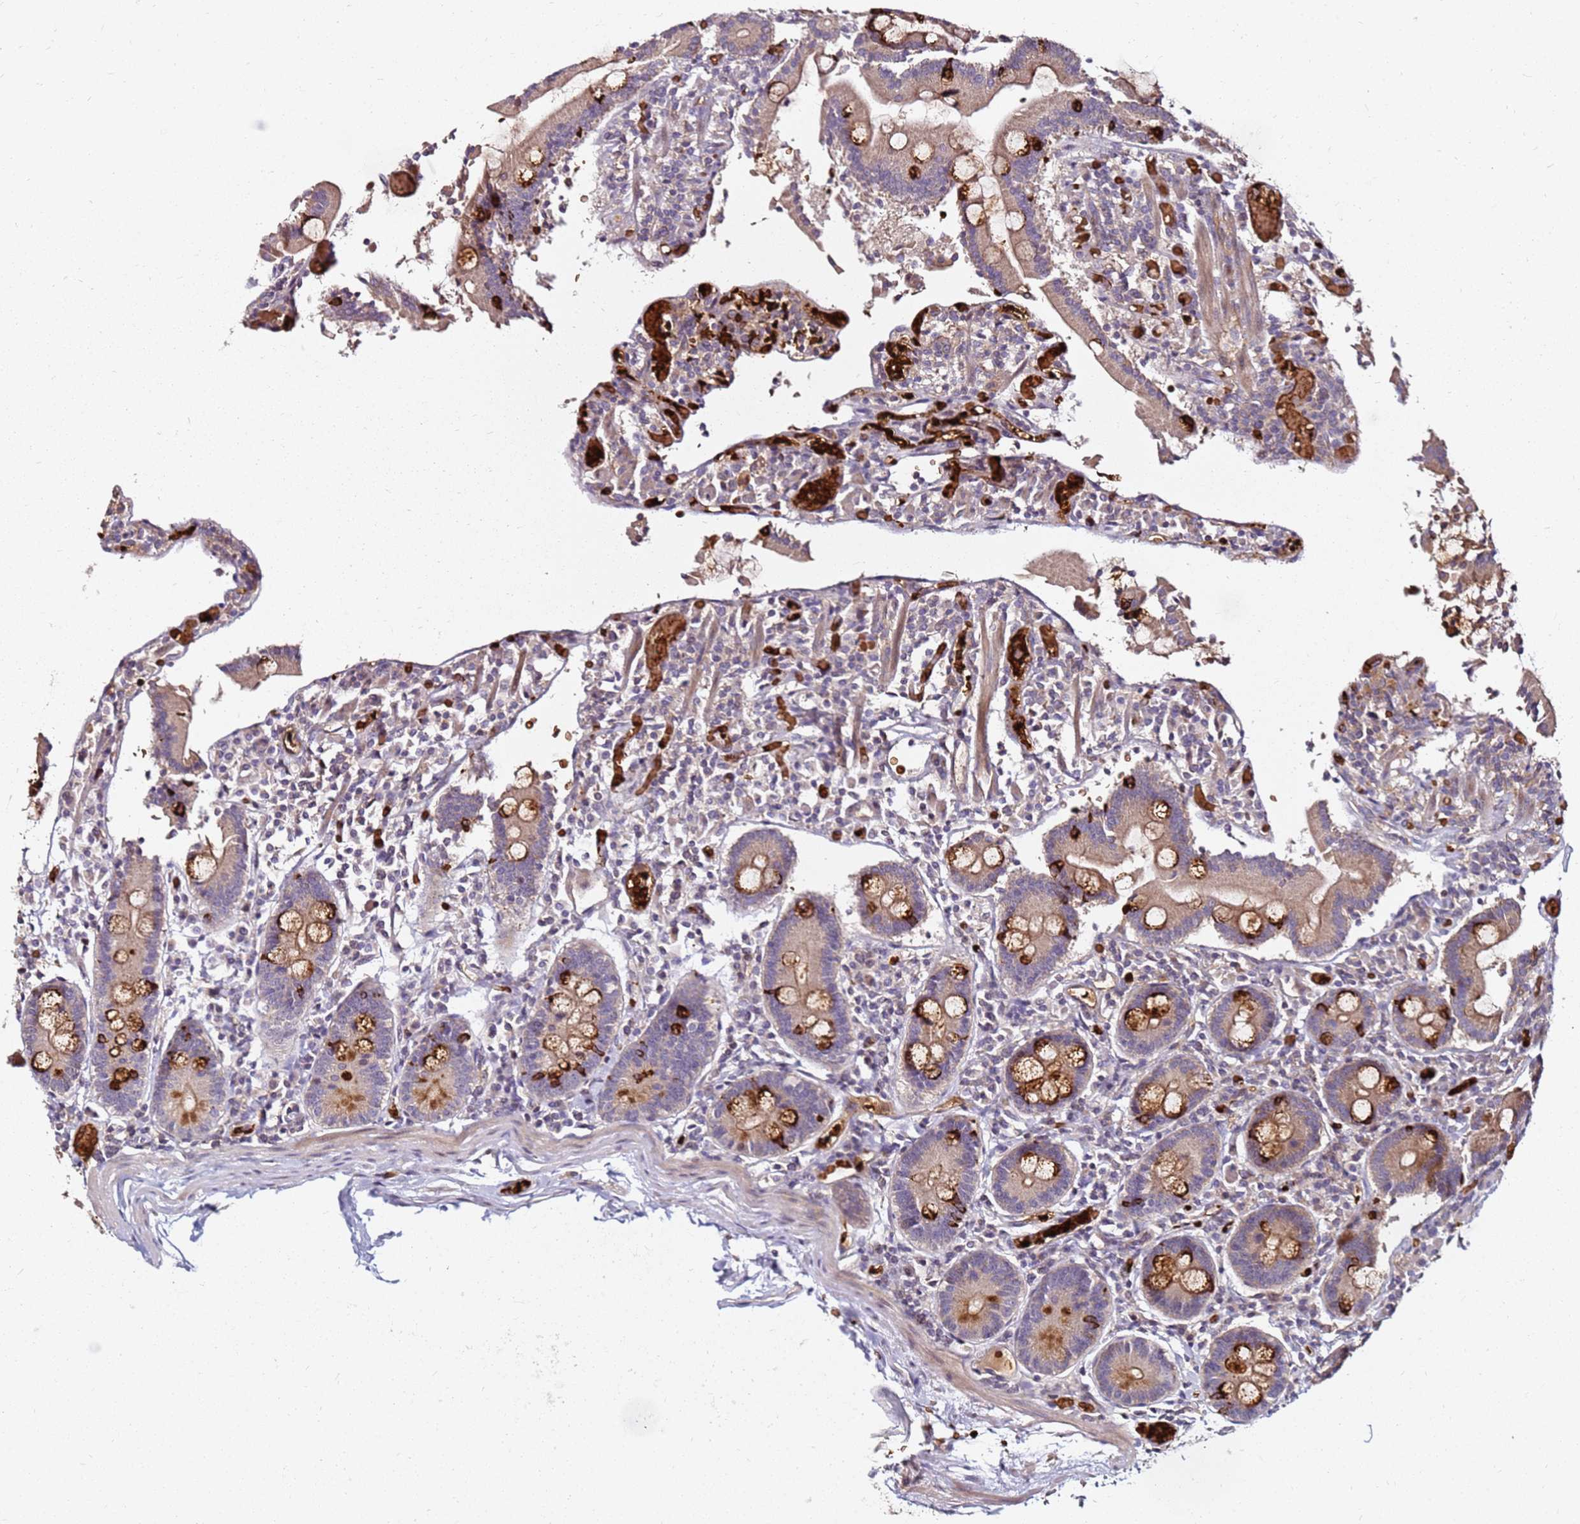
{"staining": {"intensity": "strong", "quantity": "<25%", "location": "cytoplasmic/membranous"}, "tissue": "duodenum", "cell_type": "Glandular cells", "image_type": "normal", "snomed": [{"axis": "morphology", "description": "Normal tissue, NOS"}, {"axis": "topography", "description": "Duodenum"}], "caption": "Protein staining by immunohistochemistry (IHC) displays strong cytoplasmic/membranous positivity in about <25% of glandular cells in benign duodenum. The protein of interest is stained brown, and the nuclei are stained in blue (DAB (3,3'-diaminobenzidine) IHC with brightfield microscopy, high magnification).", "gene": "RNF11", "patient": {"sex": "male", "age": 55}}